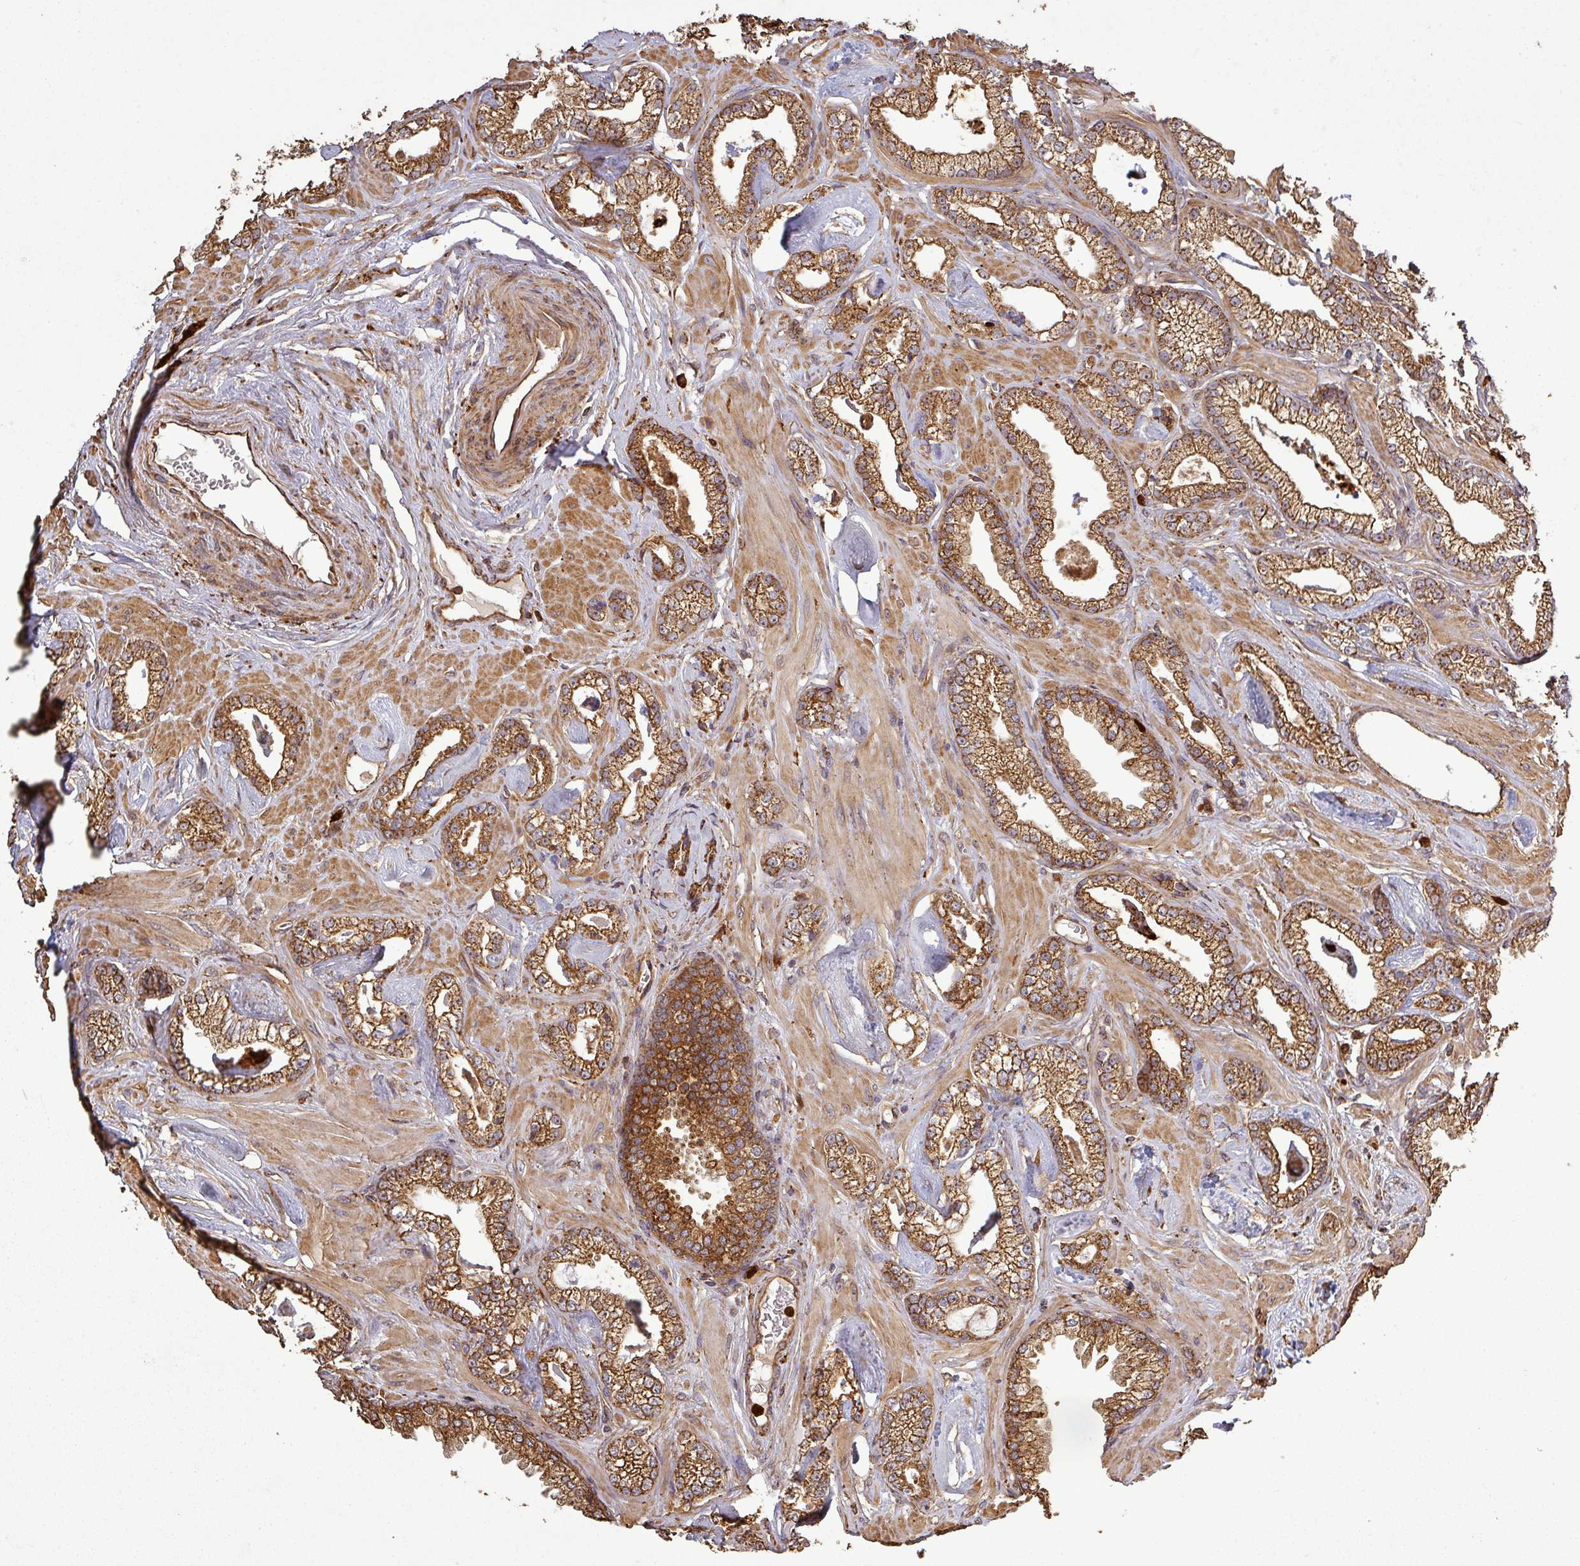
{"staining": {"intensity": "strong", "quantity": ">75%", "location": "cytoplasmic/membranous"}, "tissue": "prostate cancer", "cell_type": "Tumor cells", "image_type": "cancer", "snomed": [{"axis": "morphology", "description": "Adenocarcinoma, Low grade"}, {"axis": "topography", "description": "Prostate"}], "caption": "Tumor cells show strong cytoplasmic/membranous positivity in approximately >75% of cells in prostate cancer. Nuclei are stained in blue.", "gene": "PLEKHM1", "patient": {"sex": "male", "age": 60}}